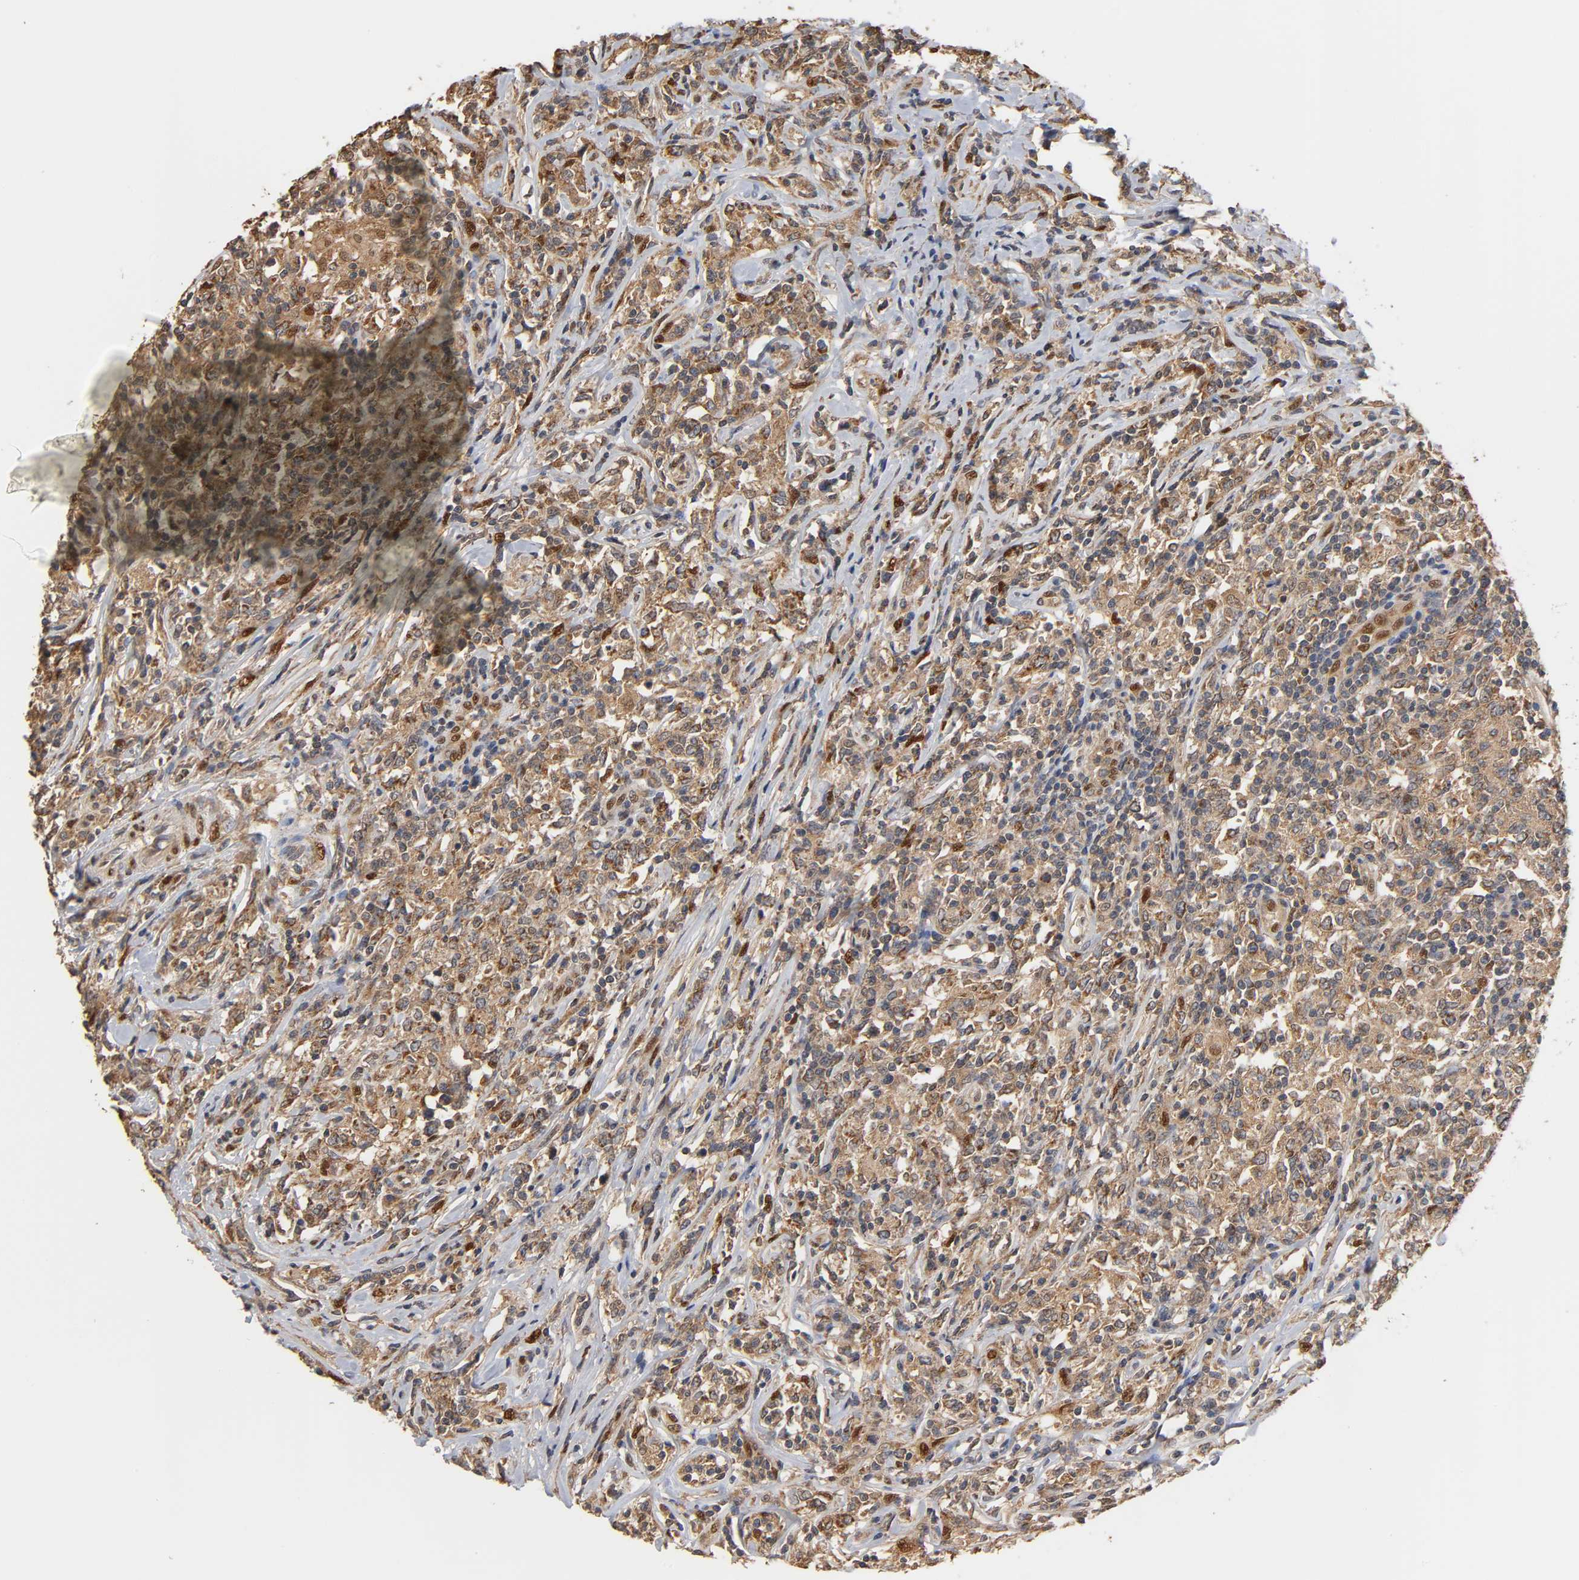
{"staining": {"intensity": "strong", "quantity": ">75%", "location": "cytoplasmic/membranous"}, "tissue": "lymphoma", "cell_type": "Tumor cells", "image_type": "cancer", "snomed": [{"axis": "morphology", "description": "Malignant lymphoma, non-Hodgkin's type, High grade"}, {"axis": "topography", "description": "Lymph node"}], "caption": "Tumor cells show high levels of strong cytoplasmic/membranous positivity in about >75% of cells in human lymphoma.", "gene": "PKN1", "patient": {"sex": "female", "age": 84}}